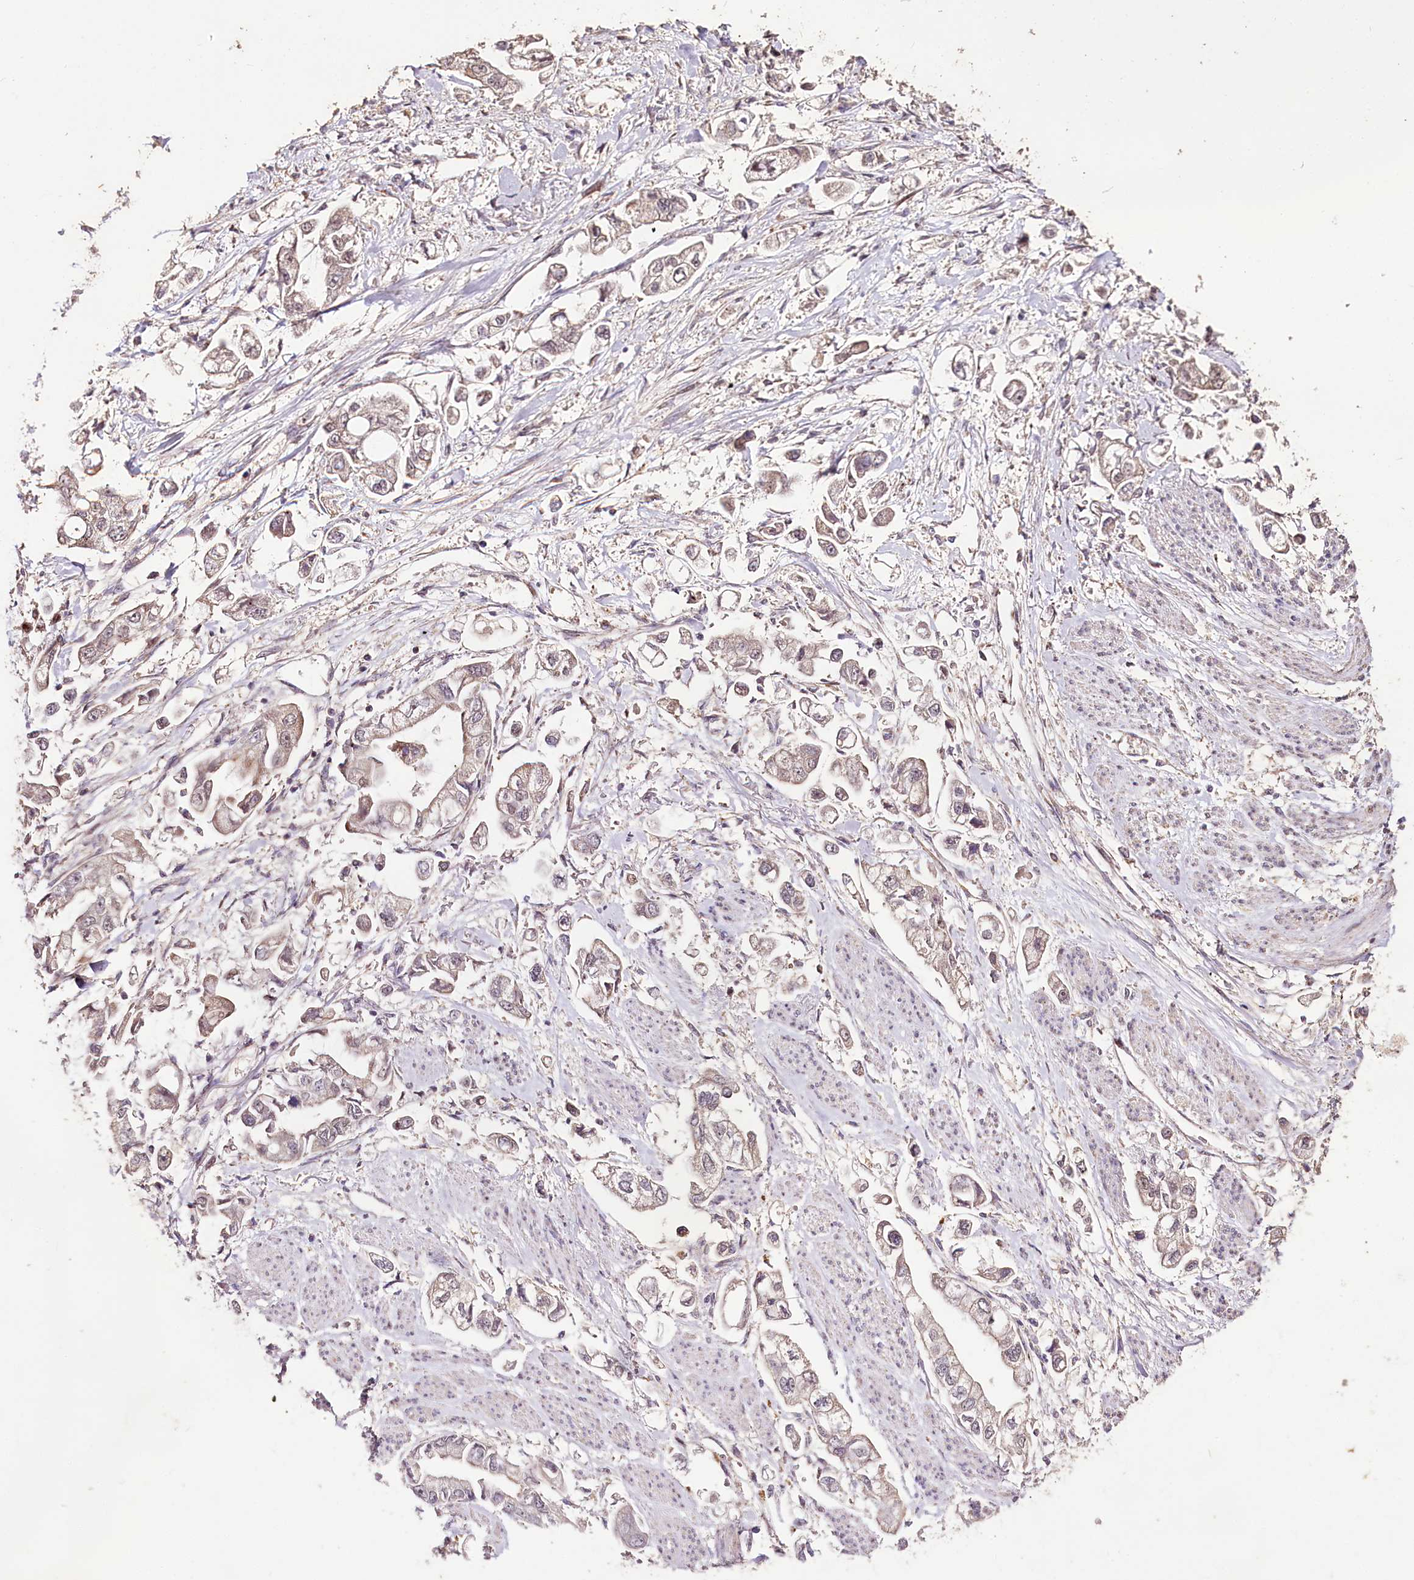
{"staining": {"intensity": "negative", "quantity": "none", "location": "none"}, "tissue": "stomach cancer", "cell_type": "Tumor cells", "image_type": "cancer", "snomed": [{"axis": "morphology", "description": "Adenocarcinoma, NOS"}, {"axis": "topography", "description": "Stomach"}], "caption": "This is an immunohistochemistry (IHC) photomicrograph of human stomach cancer (adenocarcinoma). There is no expression in tumor cells.", "gene": "CARD19", "patient": {"sex": "male", "age": 62}}